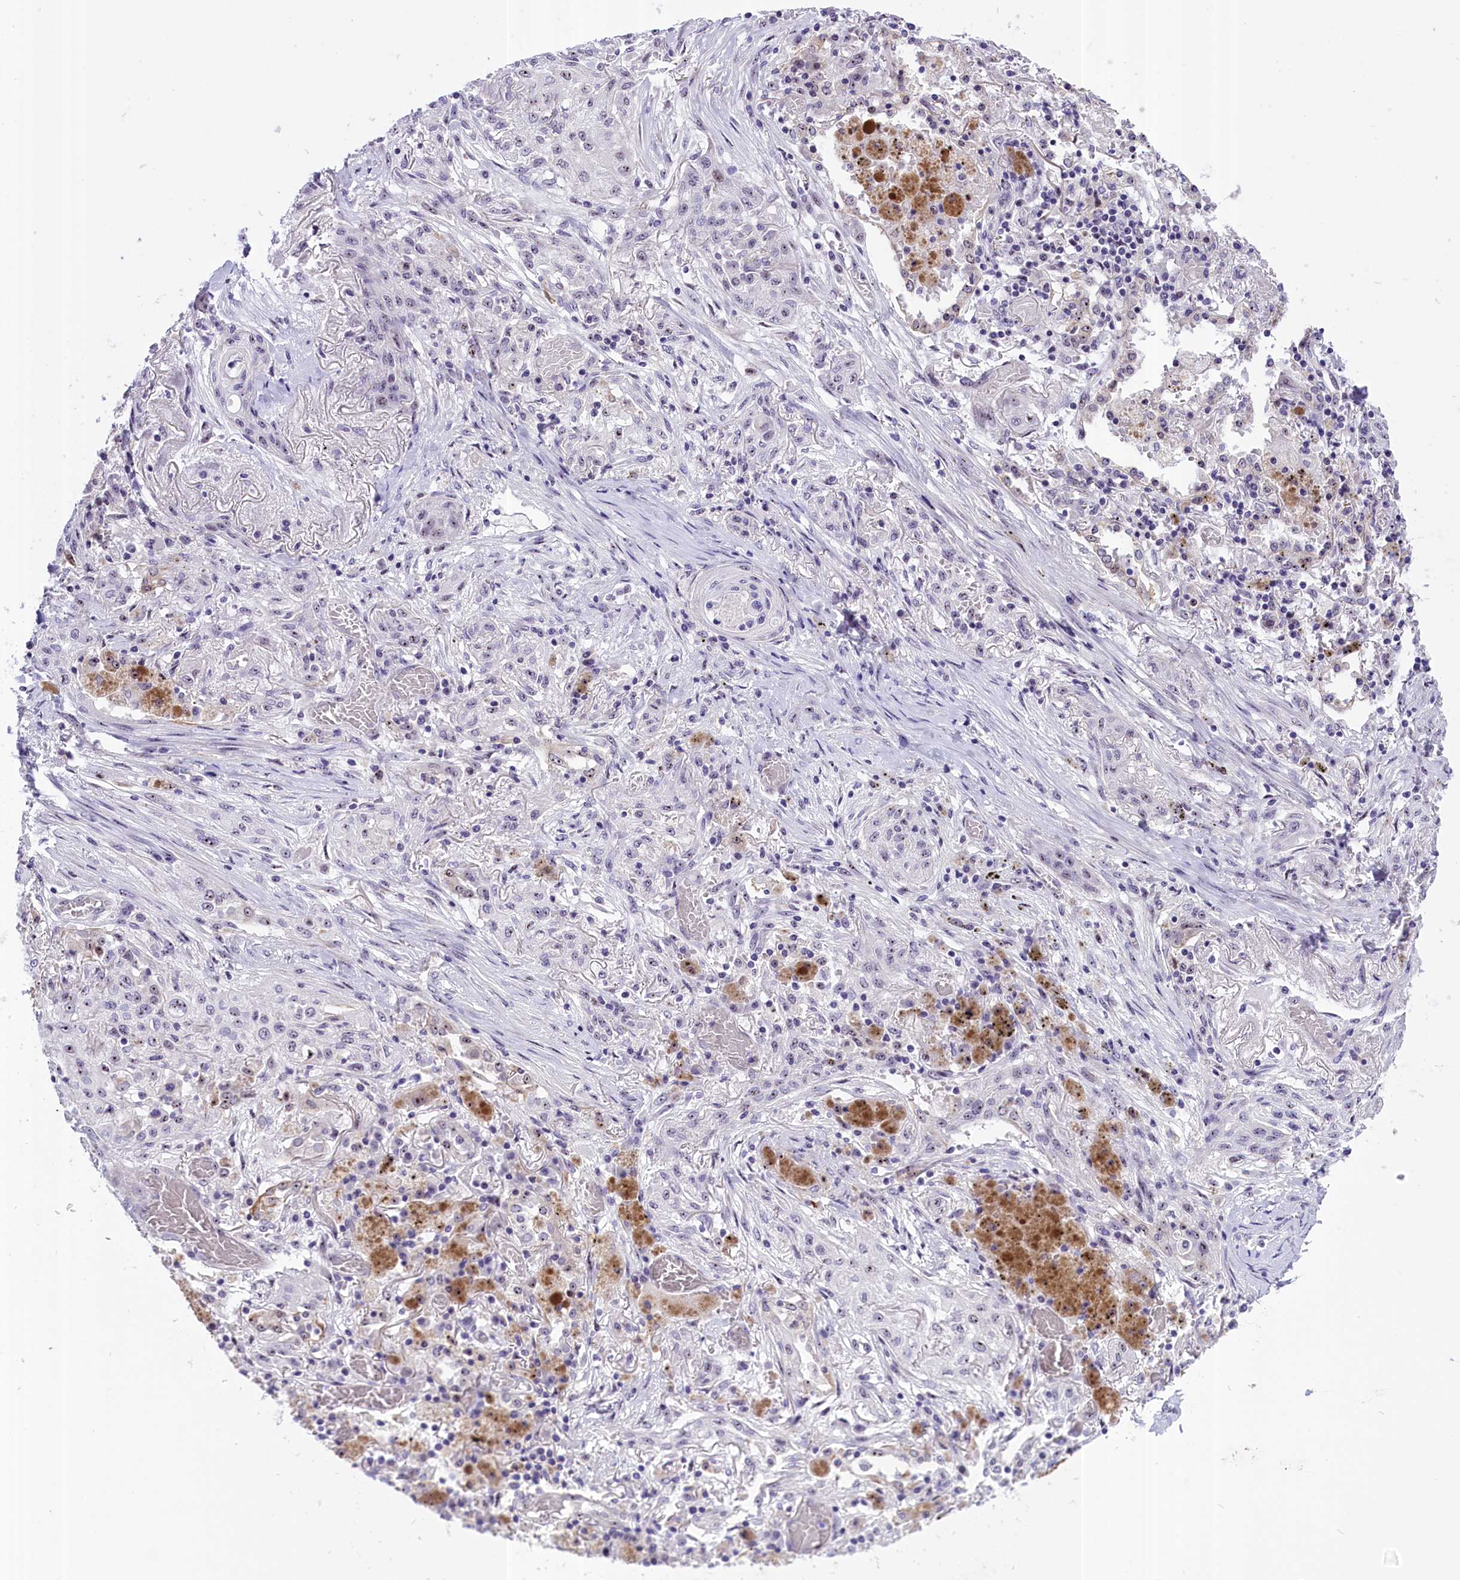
{"staining": {"intensity": "moderate", "quantity": "<25%", "location": "nuclear"}, "tissue": "lung cancer", "cell_type": "Tumor cells", "image_type": "cancer", "snomed": [{"axis": "morphology", "description": "Squamous cell carcinoma, NOS"}, {"axis": "topography", "description": "Lung"}], "caption": "Protein staining of lung cancer (squamous cell carcinoma) tissue exhibits moderate nuclear staining in approximately <25% of tumor cells.", "gene": "TBL3", "patient": {"sex": "female", "age": 47}}